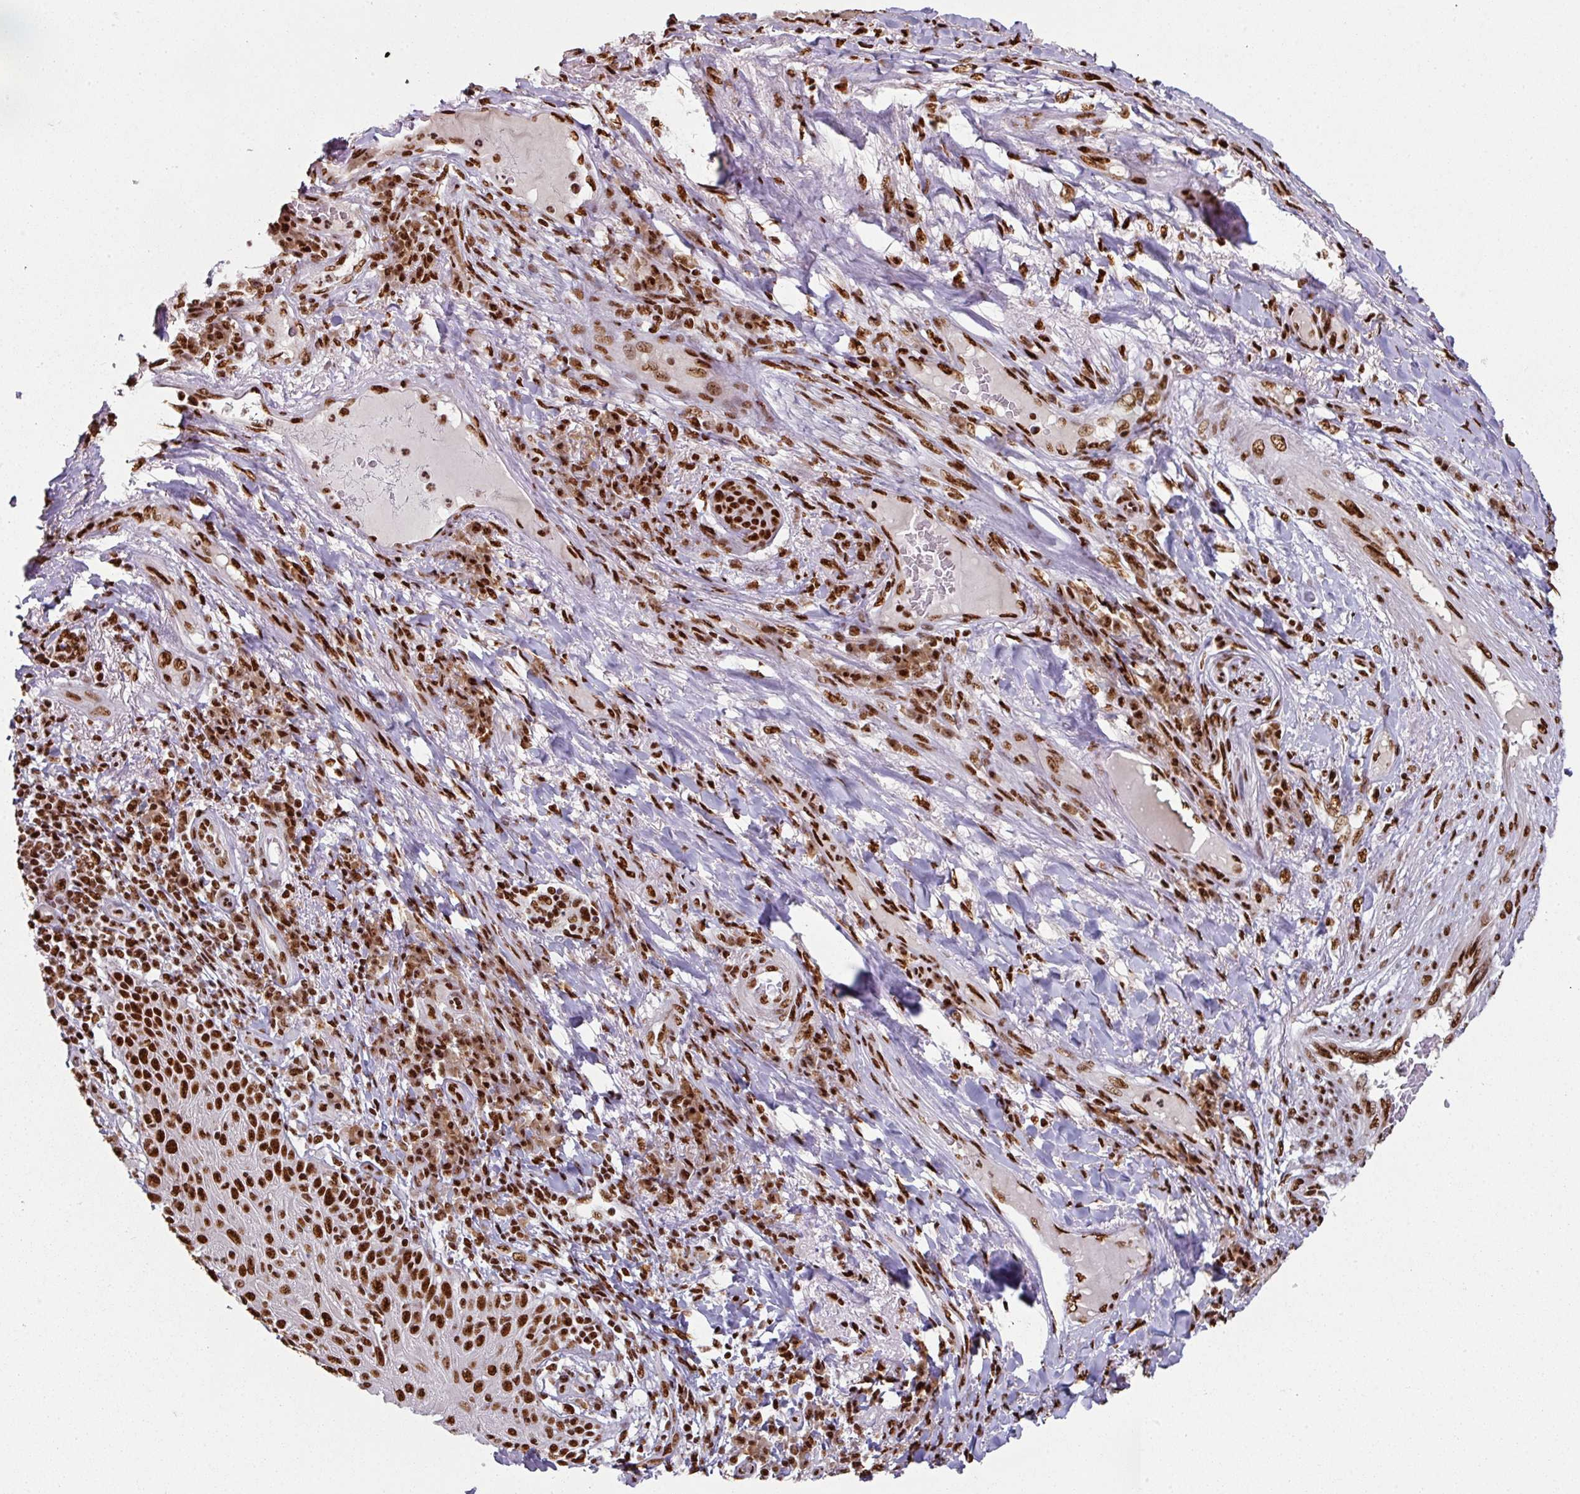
{"staining": {"intensity": "strong", "quantity": ">75%", "location": "nuclear"}, "tissue": "skin cancer", "cell_type": "Tumor cells", "image_type": "cancer", "snomed": [{"axis": "morphology", "description": "Squamous cell carcinoma, NOS"}, {"axis": "topography", "description": "Skin"}], "caption": "High-power microscopy captured an immunohistochemistry (IHC) photomicrograph of skin squamous cell carcinoma, revealing strong nuclear staining in about >75% of tumor cells. The staining was performed using DAB, with brown indicating positive protein expression. Nuclei are stained blue with hematoxylin.", "gene": "SIK3", "patient": {"sex": "male", "age": 70}}